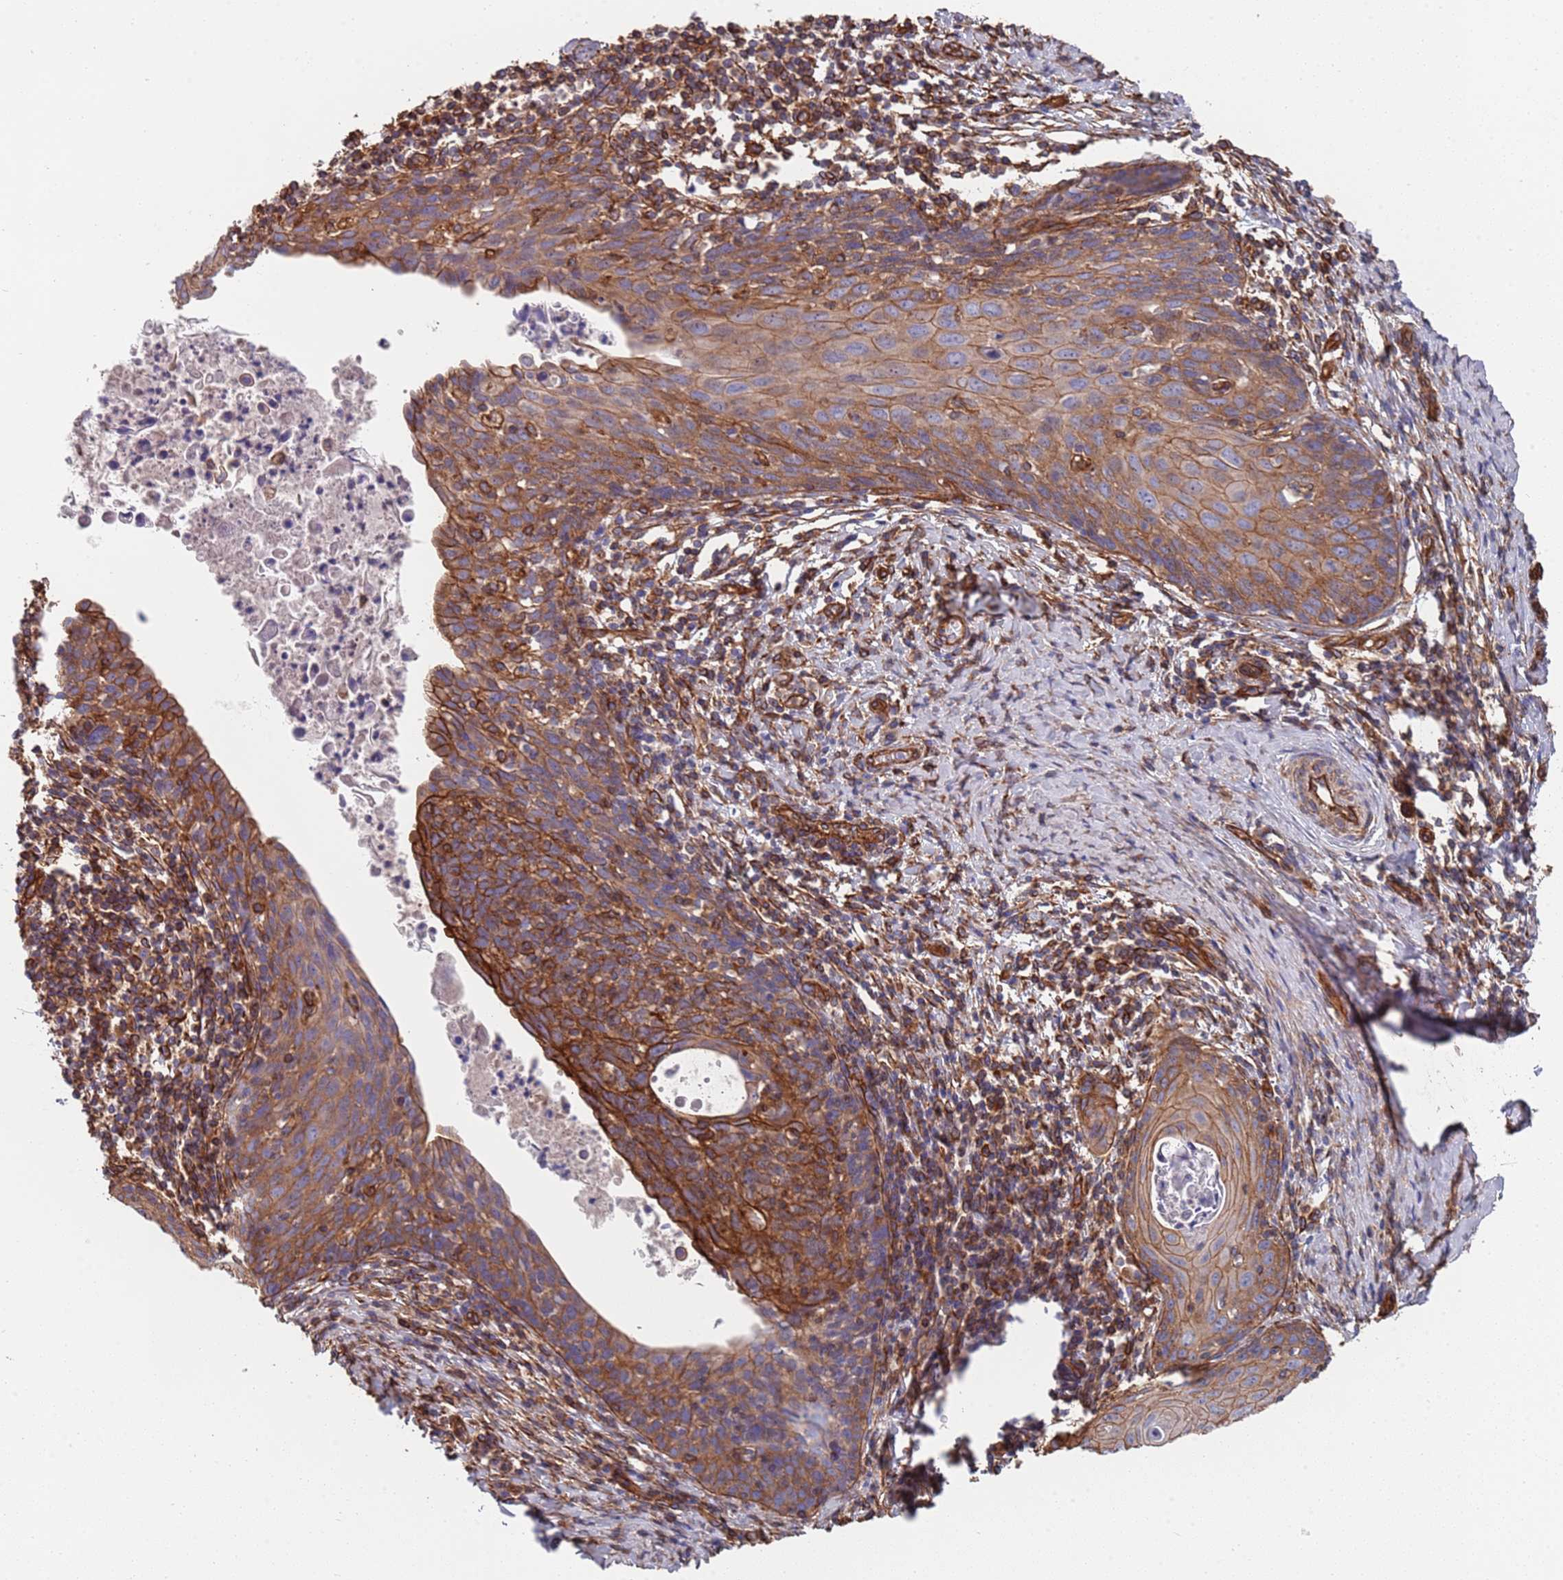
{"staining": {"intensity": "moderate", "quantity": ">75%", "location": "cytoplasmic/membranous"}, "tissue": "cervical cancer", "cell_type": "Tumor cells", "image_type": "cancer", "snomed": [{"axis": "morphology", "description": "Squamous cell carcinoma, NOS"}, {"axis": "topography", "description": "Cervix"}], "caption": "This image demonstrates immunohistochemistry (IHC) staining of human squamous cell carcinoma (cervical), with medium moderate cytoplasmic/membranous positivity in about >75% of tumor cells.", "gene": "JAKMIP2", "patient": {"sex": "female", "age": 52}}